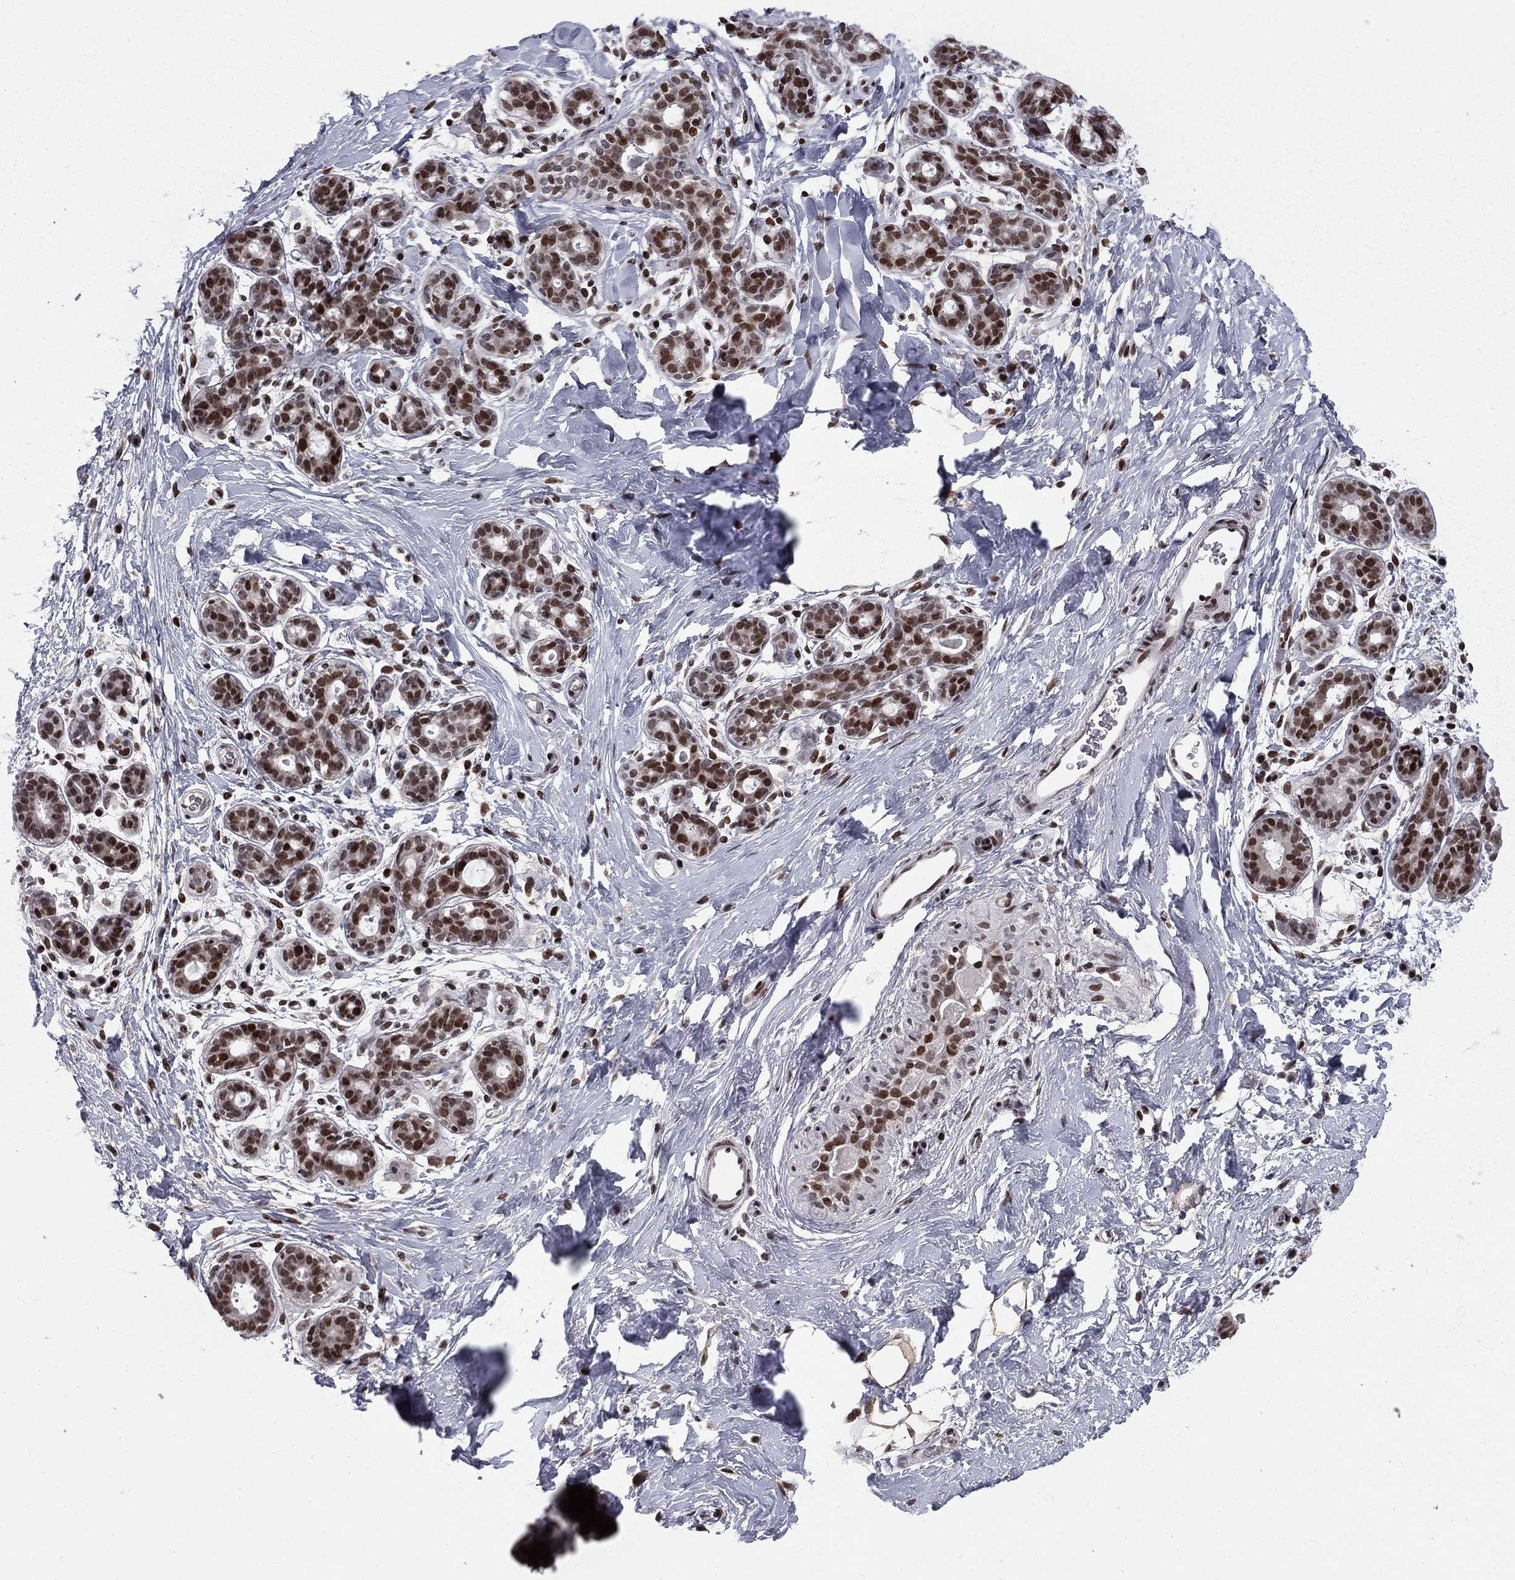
{"staining": {"intensity": "moderate", "quantity": "<25%", "location": "cytoplasmic/membranous"}, "tissue": "breast", "cell_type": "Adipocytes", "image_type": "normal", "snomed": [{"axis": "morphology", "description": "Normal tissue, NOS"}, {"axis": "topography", "description": "Breast"}], "caption": "Immunohistochemistry (DAB) staining of benign breast reveals moderate cytoplasmic/membranous protein expression in approximately <25% of adipocytes. (DAB (3,3'-diaminobenzidine) IHC, brown staining for protein, blue staining for nuclei).", "gene": "RNASEH2C", "patient": {"sex": "female", "age": 43}}